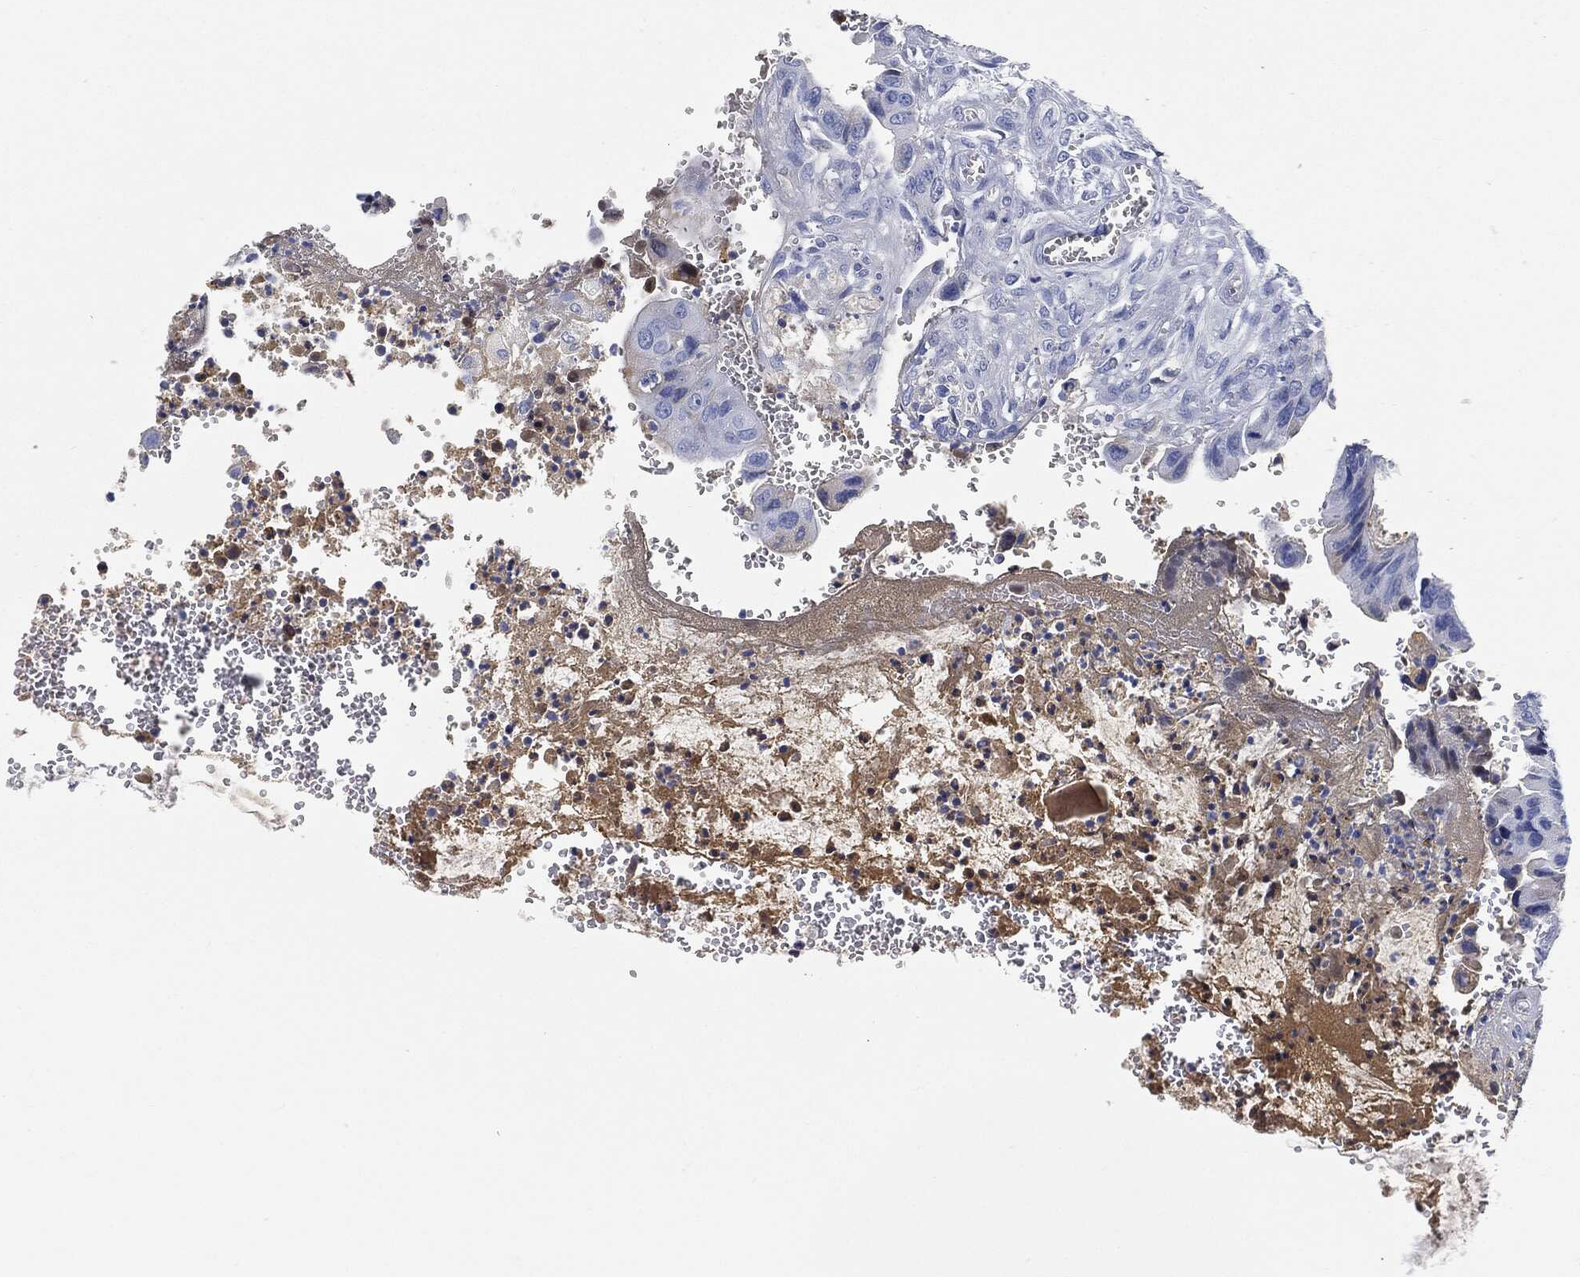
{"staining": {"intensity": "negative", "quantity": "none", "location": "none"}, "tissue": "colorectal cancer", "cell_type": "Tumor cells", "image_type": "cancer", "snomed": [{"axis": "morphology", "description": "Adenocarcinoma, NOS"}, {"axis": "topography", "description": "Colon"}], "caption": "Immunohistochemical staining of adenocarcinoma (colorectal) demonstrates no significant expression in tumor cells. (Brightfield microscopy of DAB (3,3'-diaminobenzidine) IHC at high magnification).", "gene": "IGLV6-57", "patient": {"sex": "female", "age": 78}}